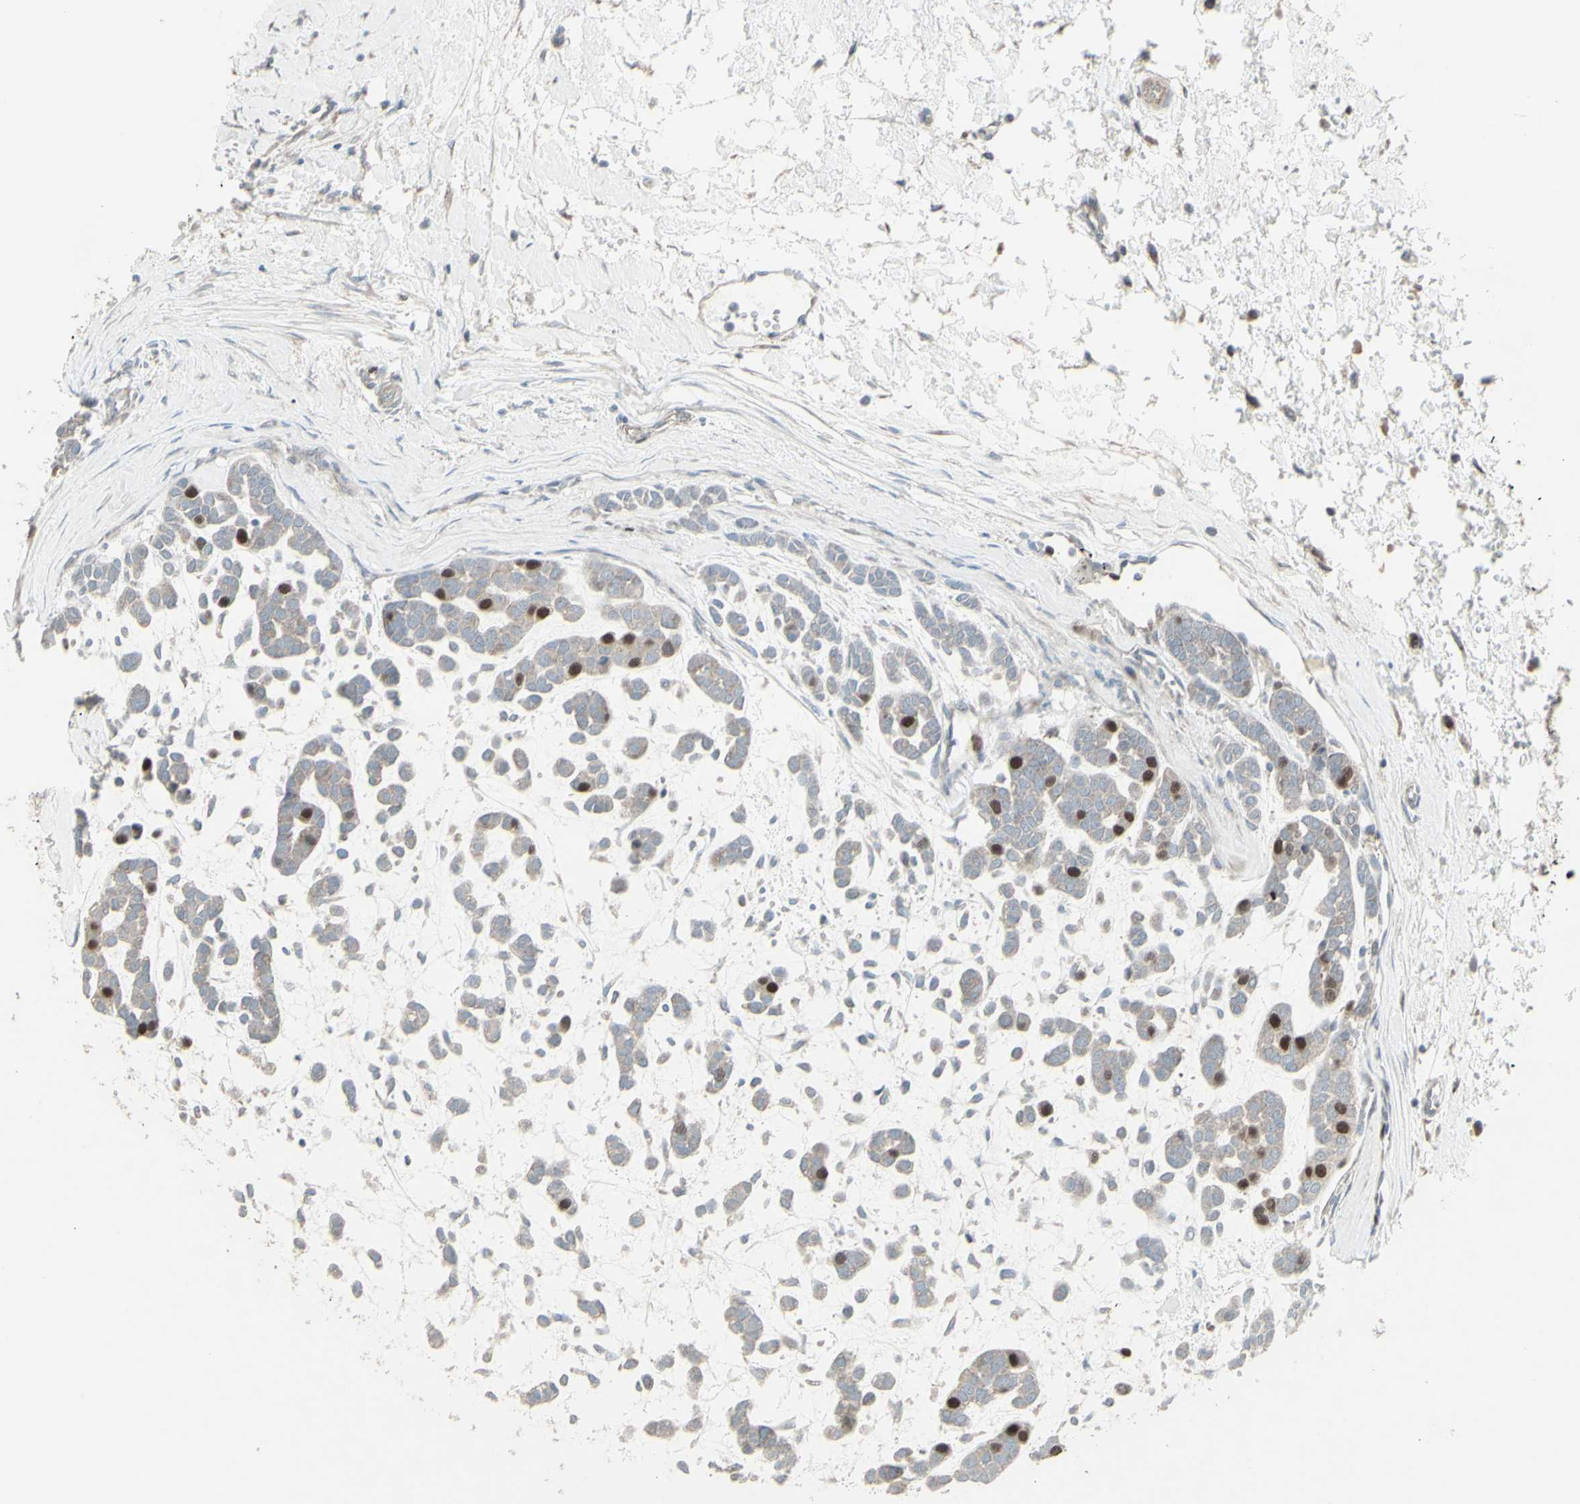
{"staining": {"intensity": "strong", "quantity": "25%-75%", "location": "nuclear"}, "tissue": "head and neck cancer", "cell_type": "Tumor cells", "image_type": "cancer", "snomed": [{"axis": "morphology", "description": "Adenocarcinoma, NOS"}, {"axis": "morphology", "description": "Adenoma, NOS"}, {"axis": "topography", "description": "Head-Neck"}], "caption": "This image exhibits immunohistochemistry (IHC) staining of human head and neck adenoma, with high strong nuclear staining in approximately 25%-75% of tumor cells.", "gene": "GMNN", "patient": {"sex": "female", "age": 55}}